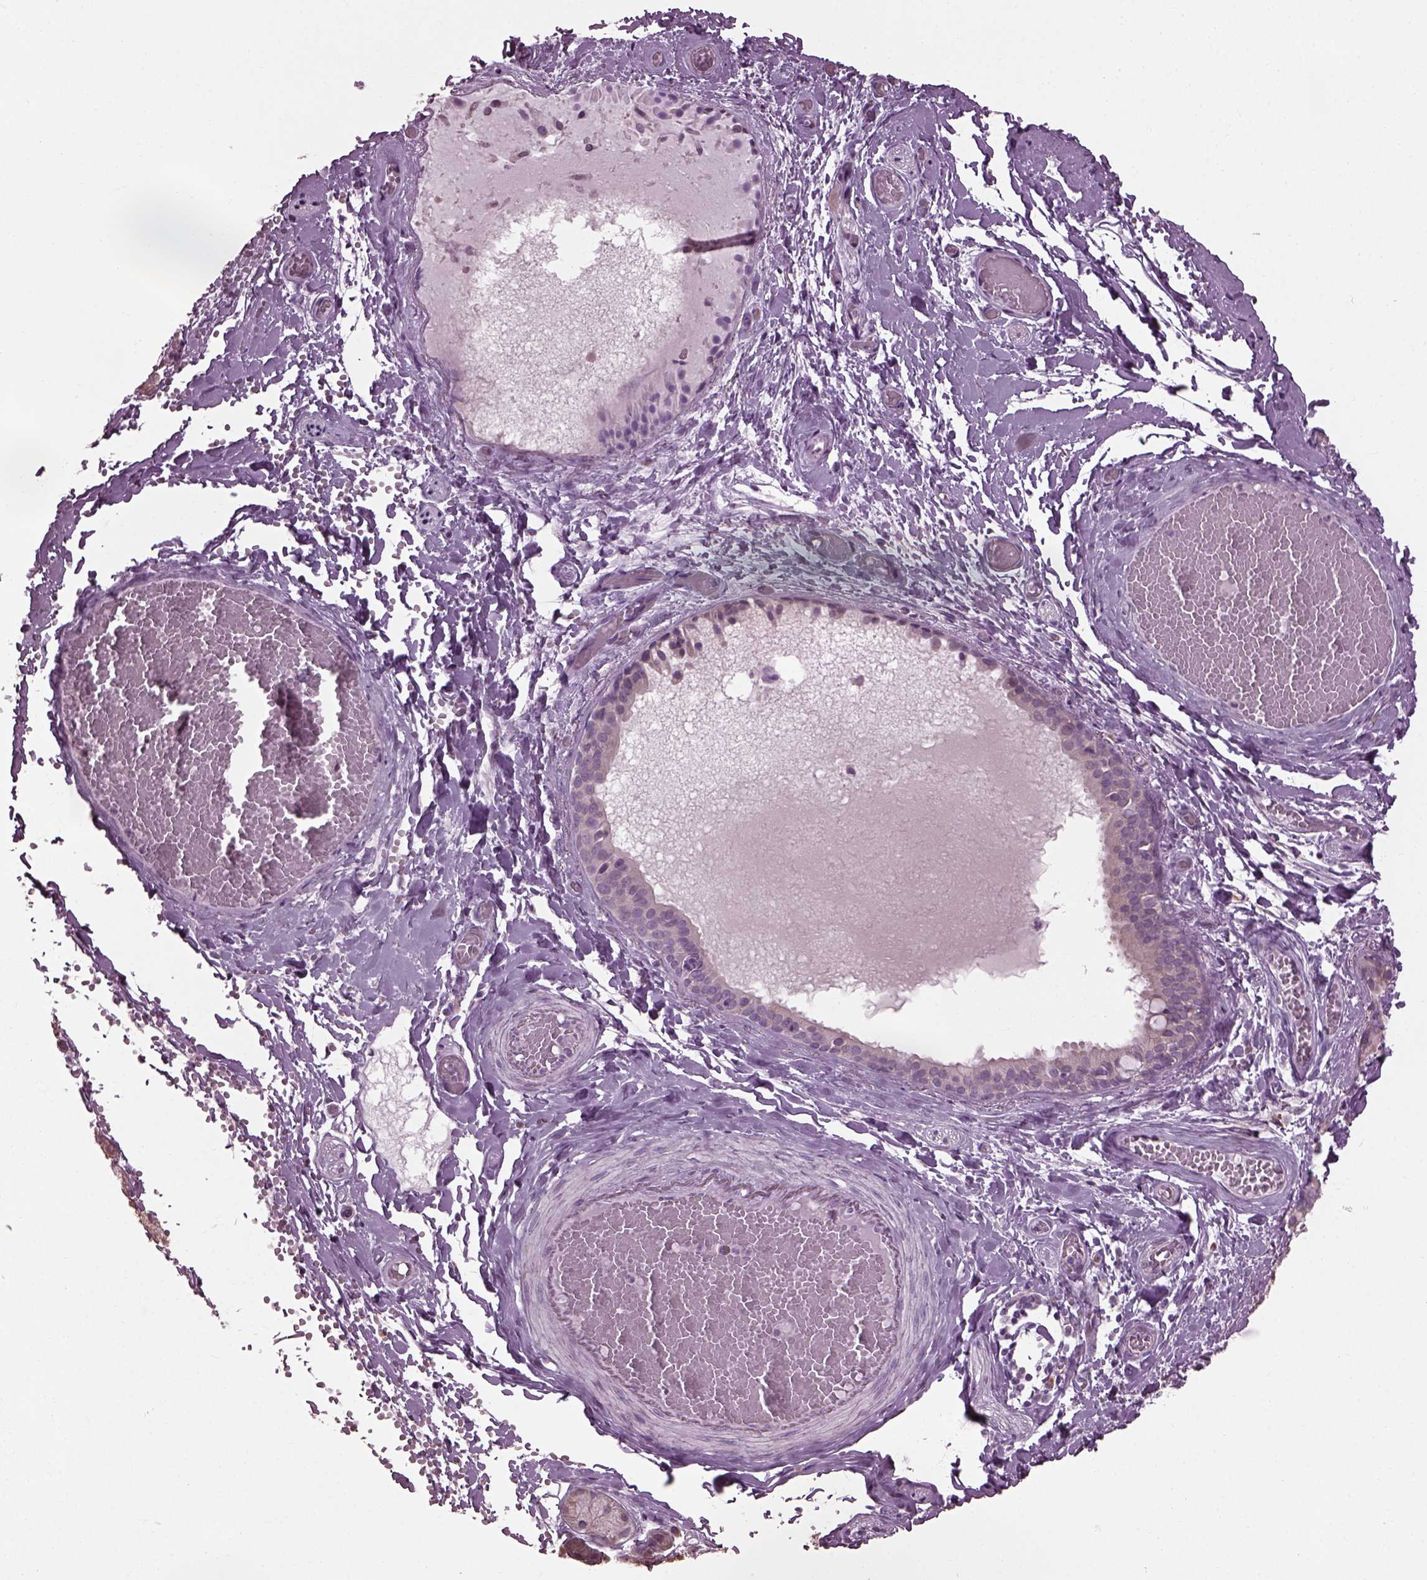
{"staining": {"intensity": "negative", "quantity": "none", "location": "none"}, "tissue": "salivary gland", "cell_type": "Glandular cells", "image_type": "normal", "snomed": [{"axis": "morphology", "description": "Normal tissue, NOS"}, {"axis": "topography", "description": "Salivary gland"}, {"axis": "topography", "description": "Peripheral nerve tissue"}], "caption": "Salivary gland was stained to show a protein in brown. There is no significant positivity in glandular cells. (Stains: DAB immunohistochemistry (IHC) with hematoxylin counter stain, Microscopy: brightfield microscopy at high magnification).", "gene": "CABP5", "patient": {"sex": "male", "age": 71}}